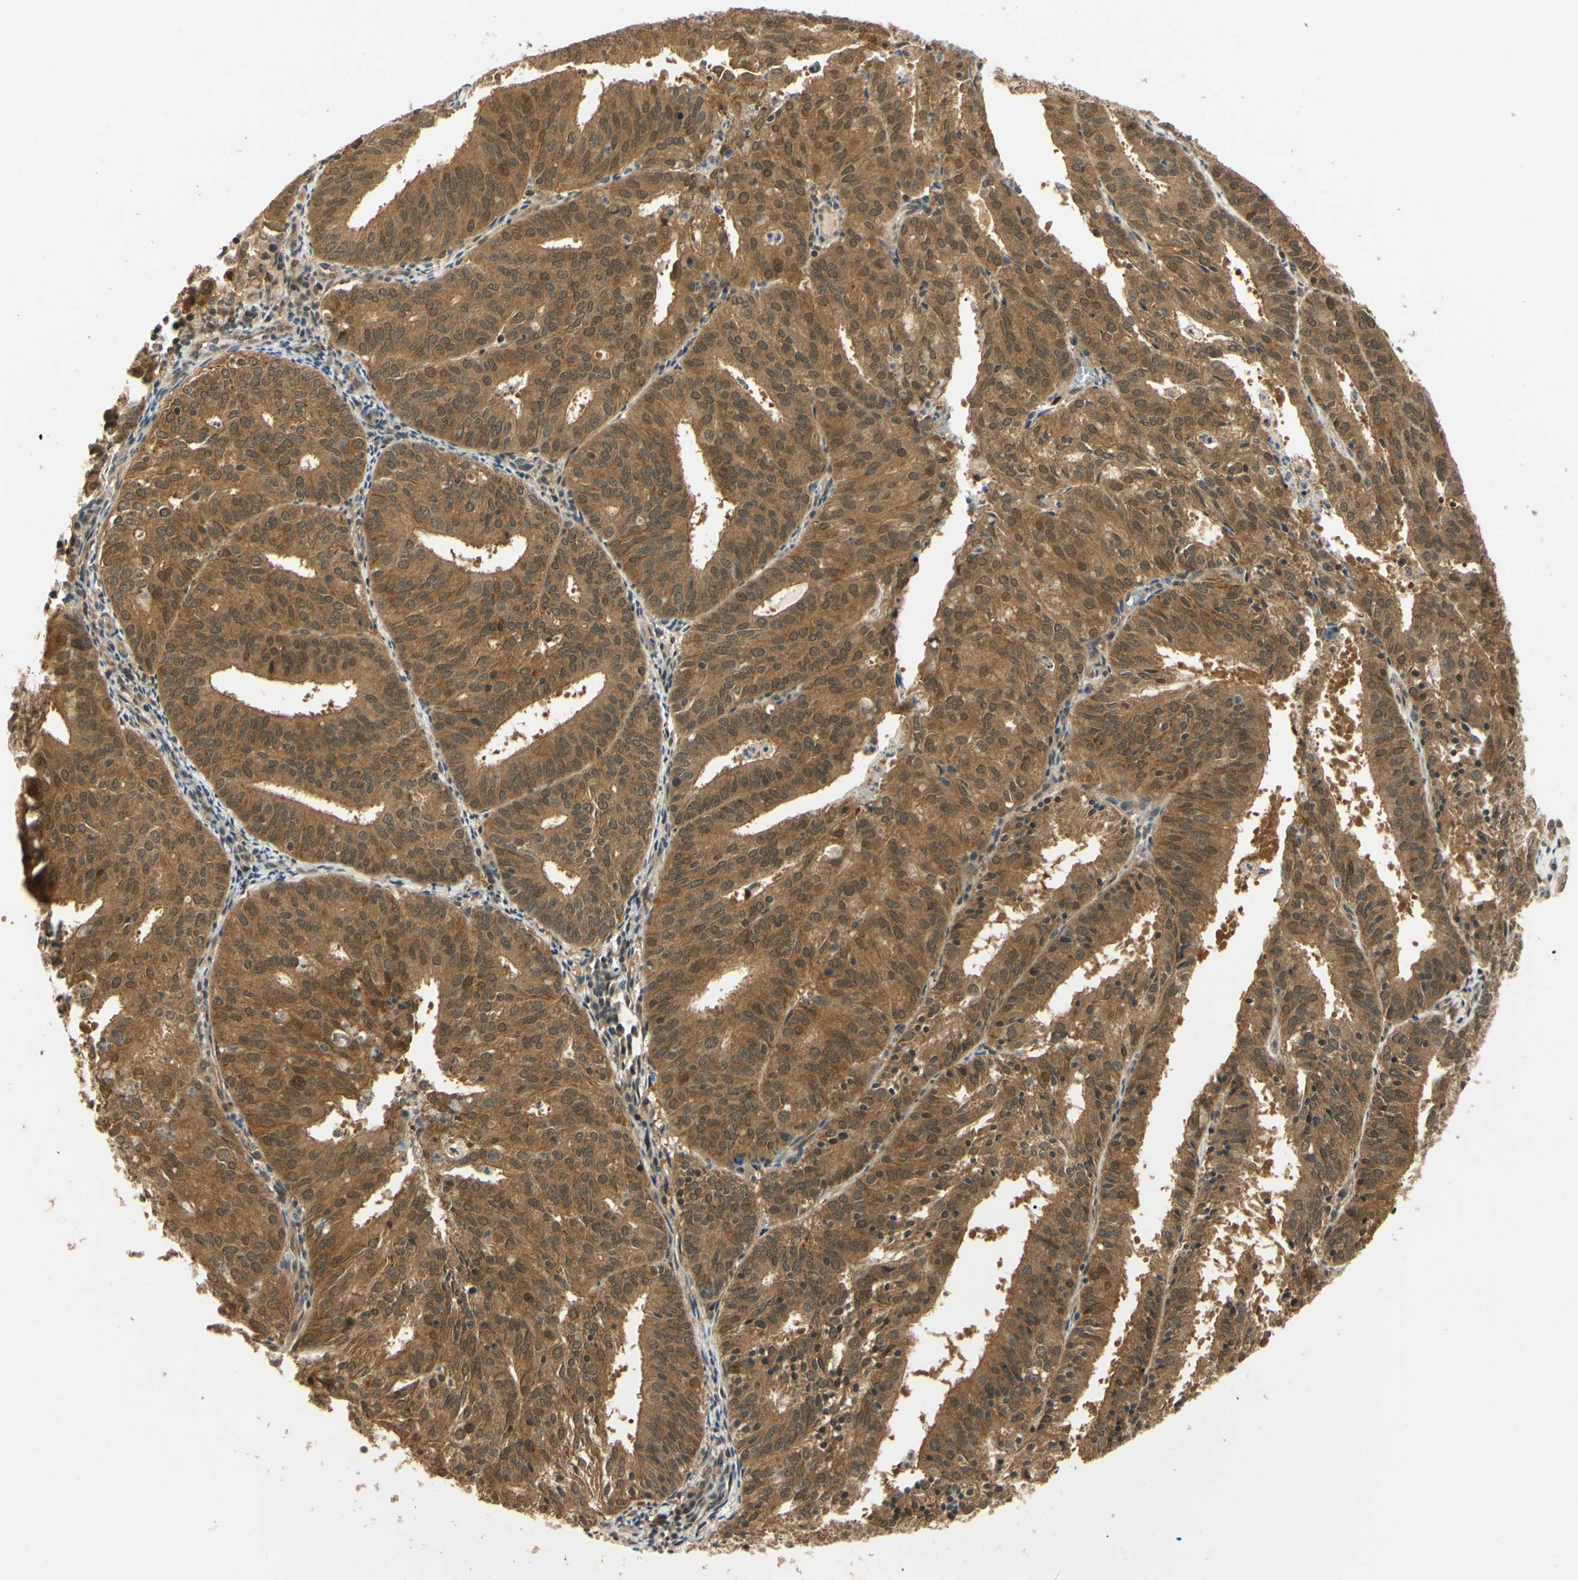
{"staining": {"intensity": "strong", "quantity": ">75%", "location": "cytoplasmic/membranous,nuclear"}, "tissue": "endometrial cancer", "cell_type": "Tumor cells", "image_type": "cancer", "snomed": [{"axis": "morphology", "description": "Adenocarcinoma, NOS"}, {"axis": "topography", "description": "Uterus"}], "caption": "Protein expression analysis of human adenocarcinoma (endometrial) reveals strong cytoplasmic/membranous and nuclear positivity in approximately >75% of tumor cells.", "gene": "UBE2Z", "patient": {"sex": "female", "age": 60}}